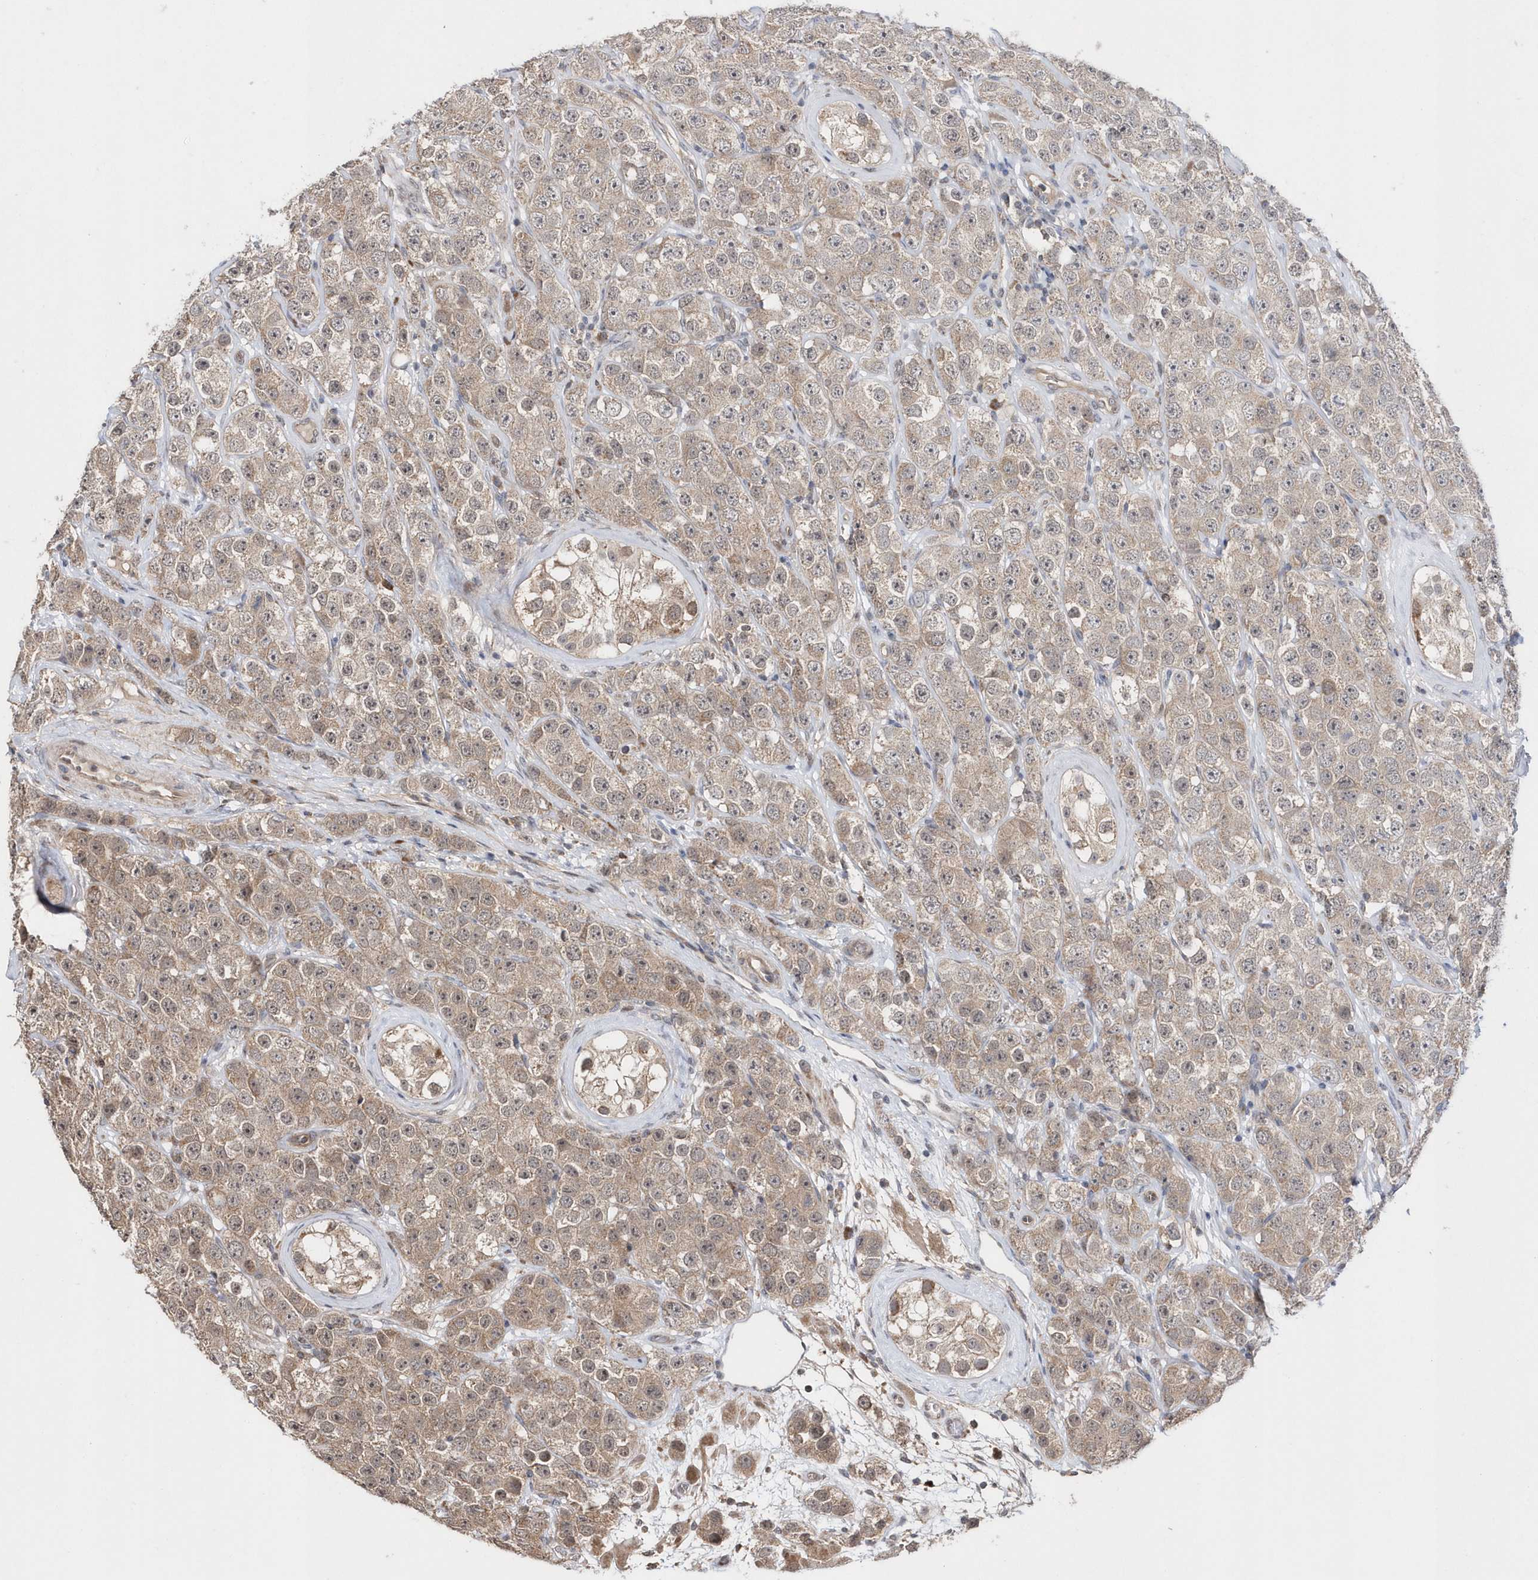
{"staining": {"intensity": "weak", "quantity": "25%-75%", "location": "cytoplasmic/membranous"}, "tissue": "testis cancer", "cell_type": "Tumor cells", "image_type": "cancer", "snomed": [{"axis": "morphology", "description": "Seminoma, NOS"}, {"axis": "topography", "description": "Testis"}], "caption": "An IHC micrograph of tumor tissue is shown. Protein staining in brown labels weak cytoplasmic/membranous positivity in testis cancer (seminoma) within tumor cells.", "gene": "DALRD3", "patient": {"sex": "male", "age": 28}}